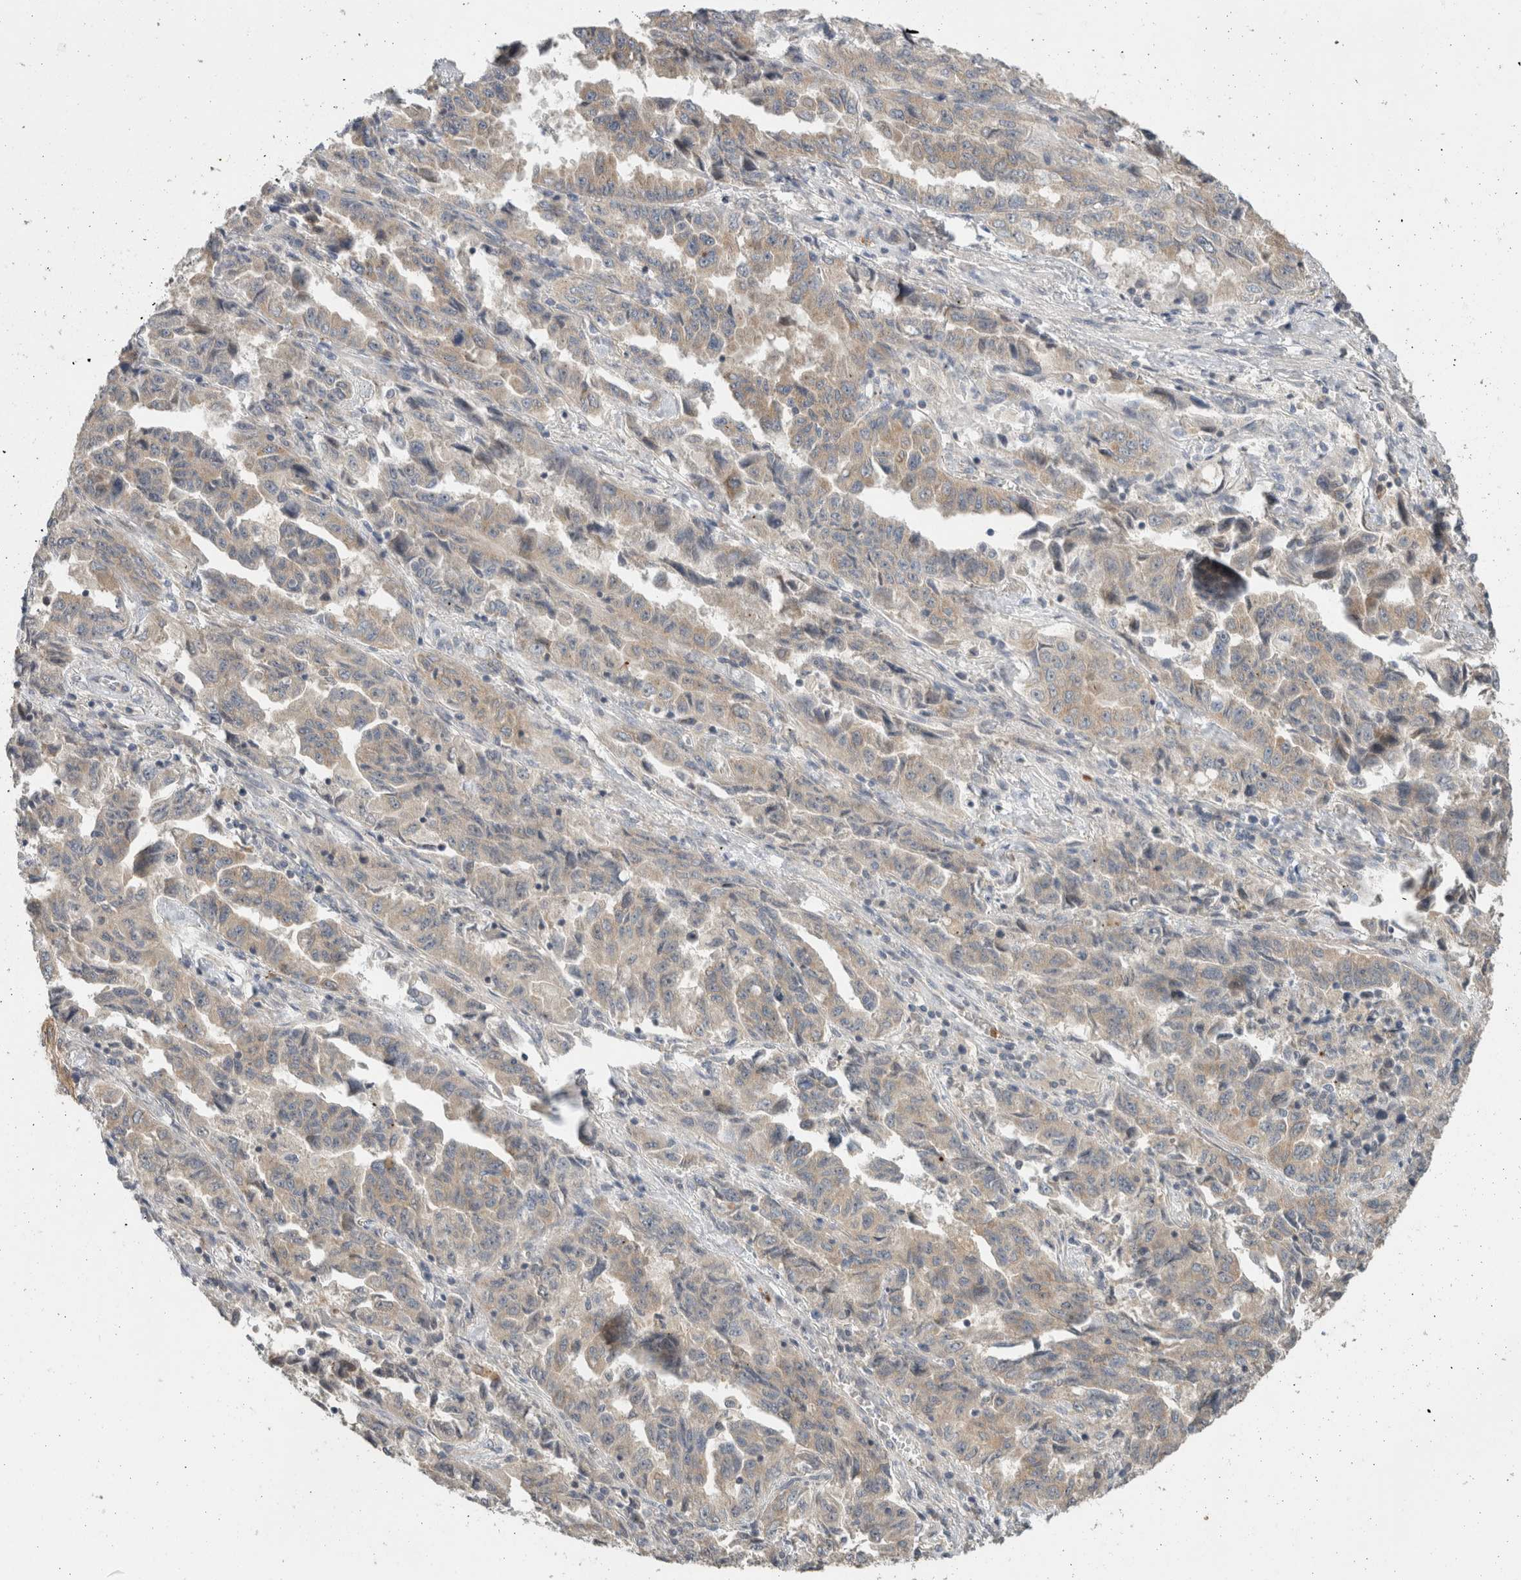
{"staining": {"intensity": "weak", "quantity": "25%-75%", "location": "cytoplasmic/membranous"}, "tissue": "lung cancer", "cell_type": "Tumor cells", "image_type": "cancer", "snomed": [{"axis": "morphology", "description": "Adenocarcinoma, NOS"}, {"axis": "topography", "description": "Lung"}], "caption": "Lung cancer stained with a protein marker demonstrates weak staining in tumor cells.", "gene": "PUM1", "patient": {"sex": "female", "age": 51}}